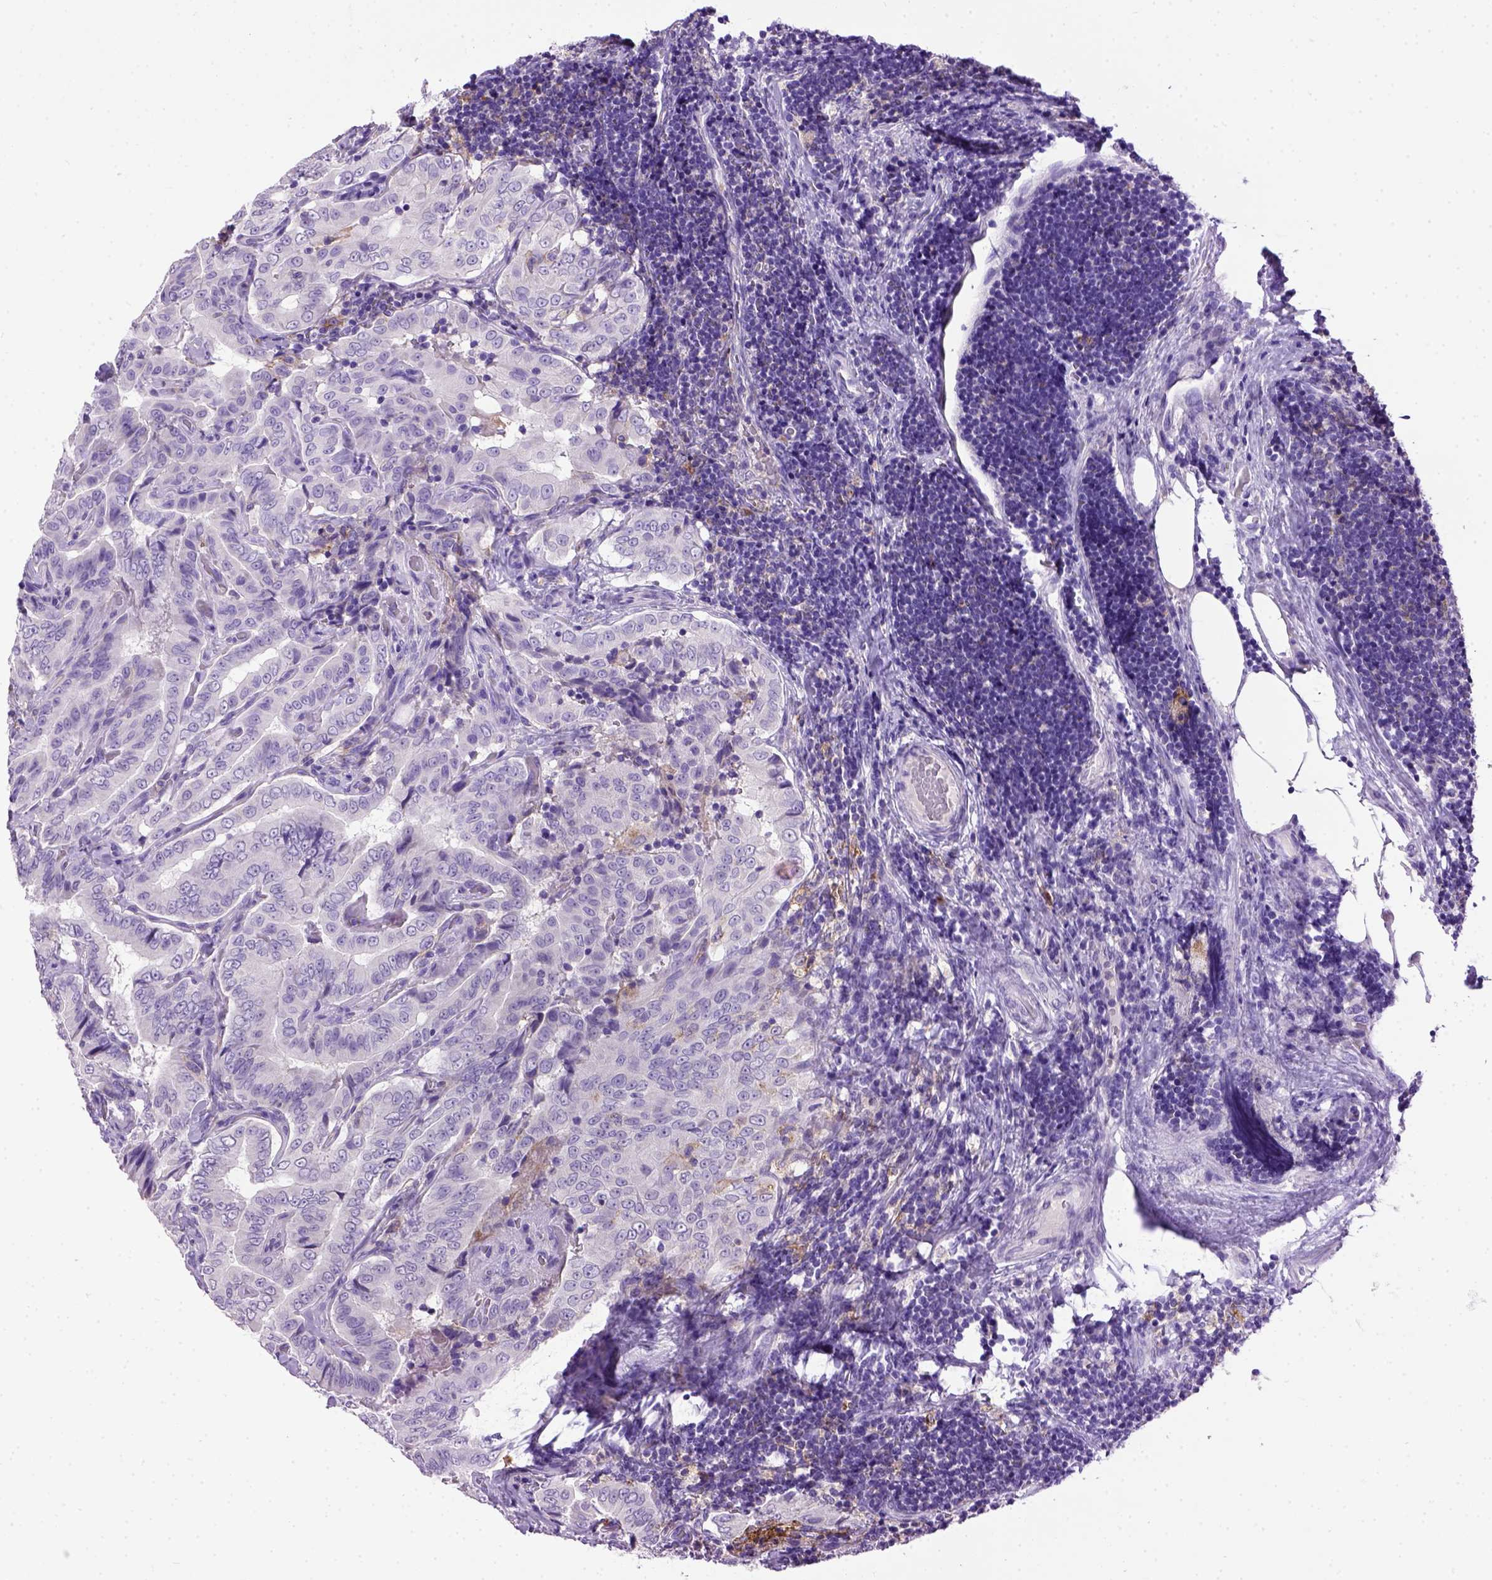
{"staining": {"intensity": "negative", "quantity": "none", "location": "none"}, "tissue": "thyroid cancer", "cell_type": "Tumor cells", "image_type": "cancer", "snomed": [{"axis": "morphology", "description": "Papillary adenocarcinoma, NOS"}, {"axis": "topography", "description": "Thyroid gland"}], "caption": "DAB (3,3'-diaminobenzidine) immunohistochemical staining of thyroid cancer exhibits no significant staining in tumor cells.", "gene": "ITGAX", "patient": {"sex": "male", "age": 61}}